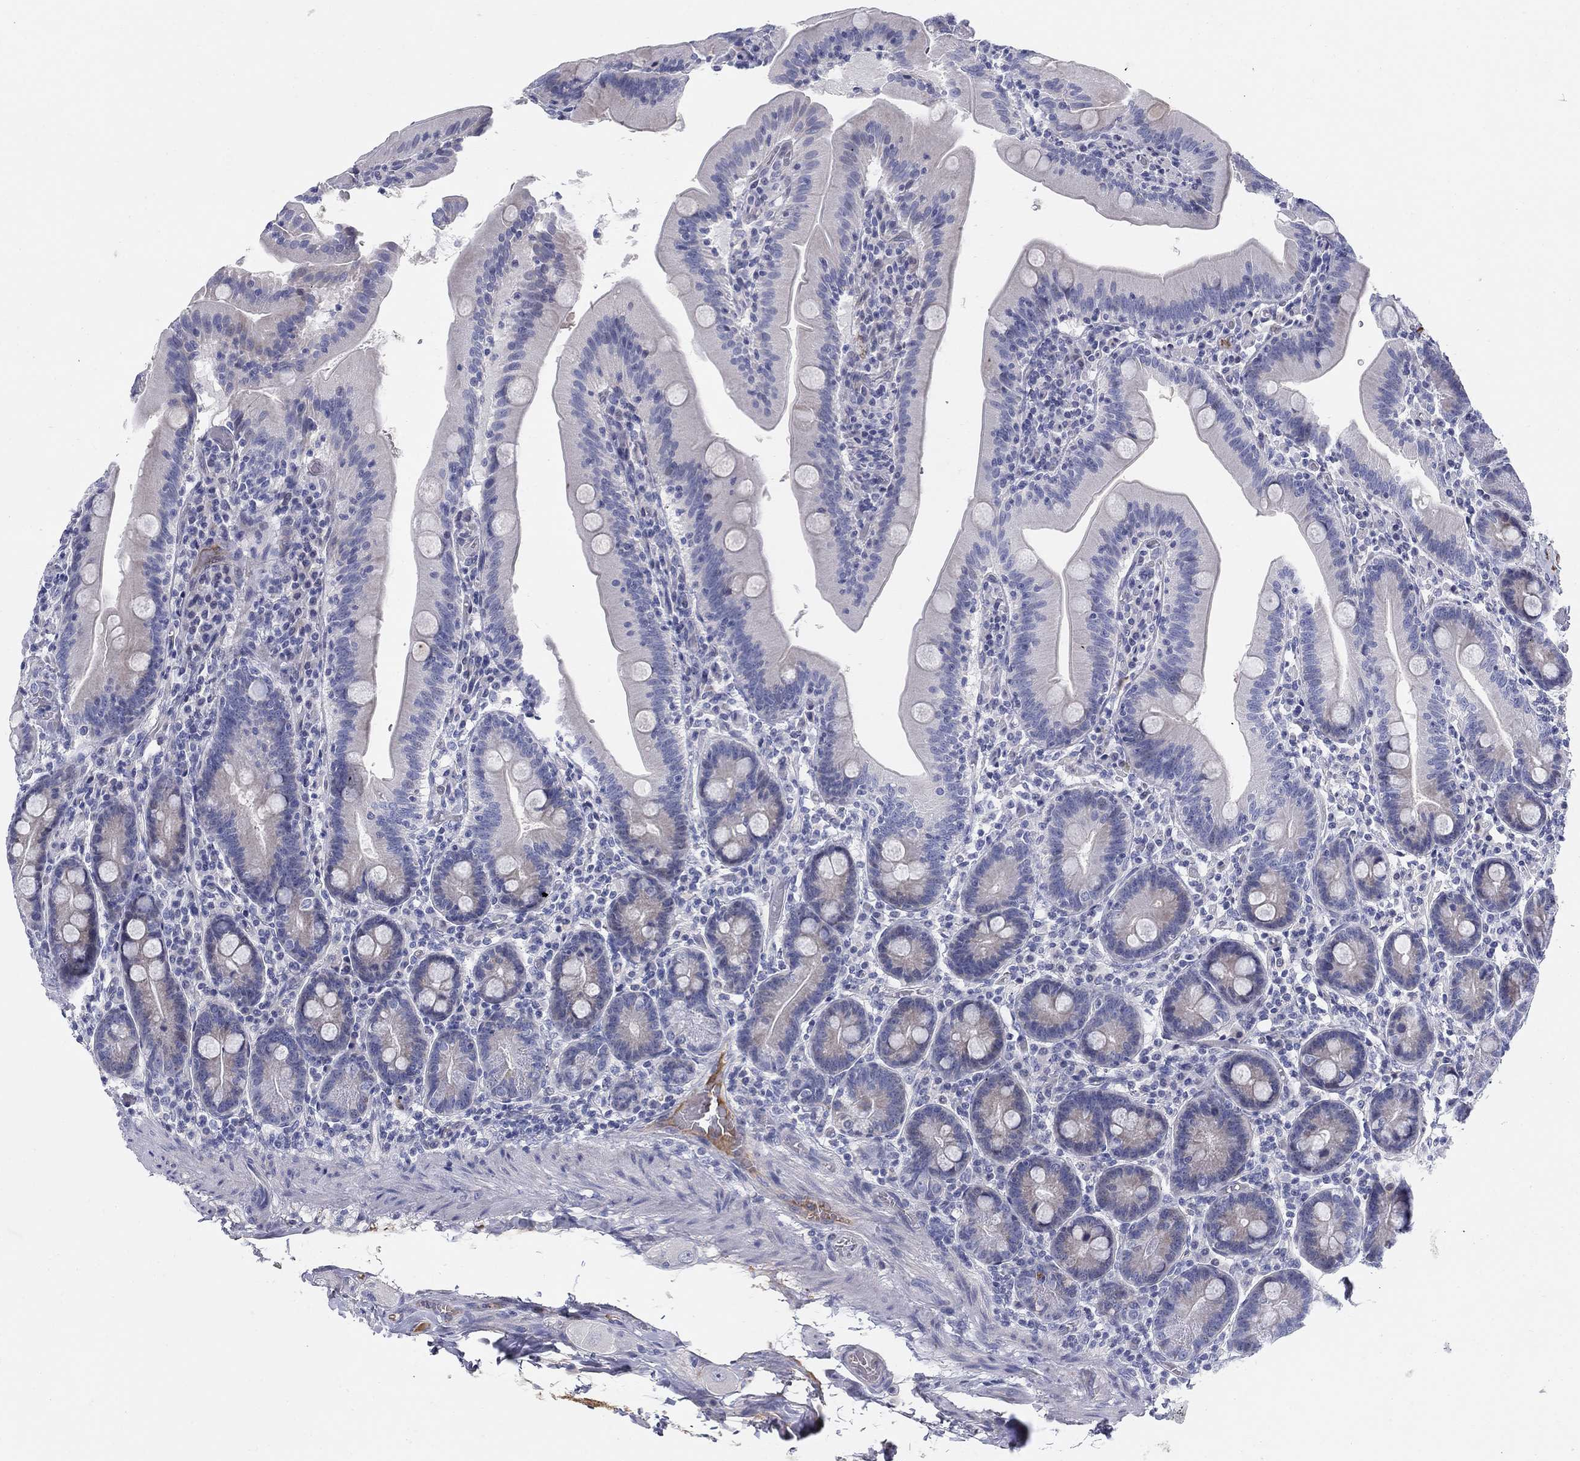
{"staining": {"intensity": "negative", "quantity": "none", "location": "none"}, "tissue": "small intestine", "cell_type": "Glandular cells", "image_type": "normal", "snomed": [{"axis": "morphology", "description": "Normal tissue, NOS"}, {"axis": "topography", "description": "Small intestine"}], "caption": "Image shows no protein staining in glandular cells of benign small intestine. (IHC, brightfield microscopy, high magnification).", "gene": "HEATR4", "patient": {"sex": "male", "age": 37}}